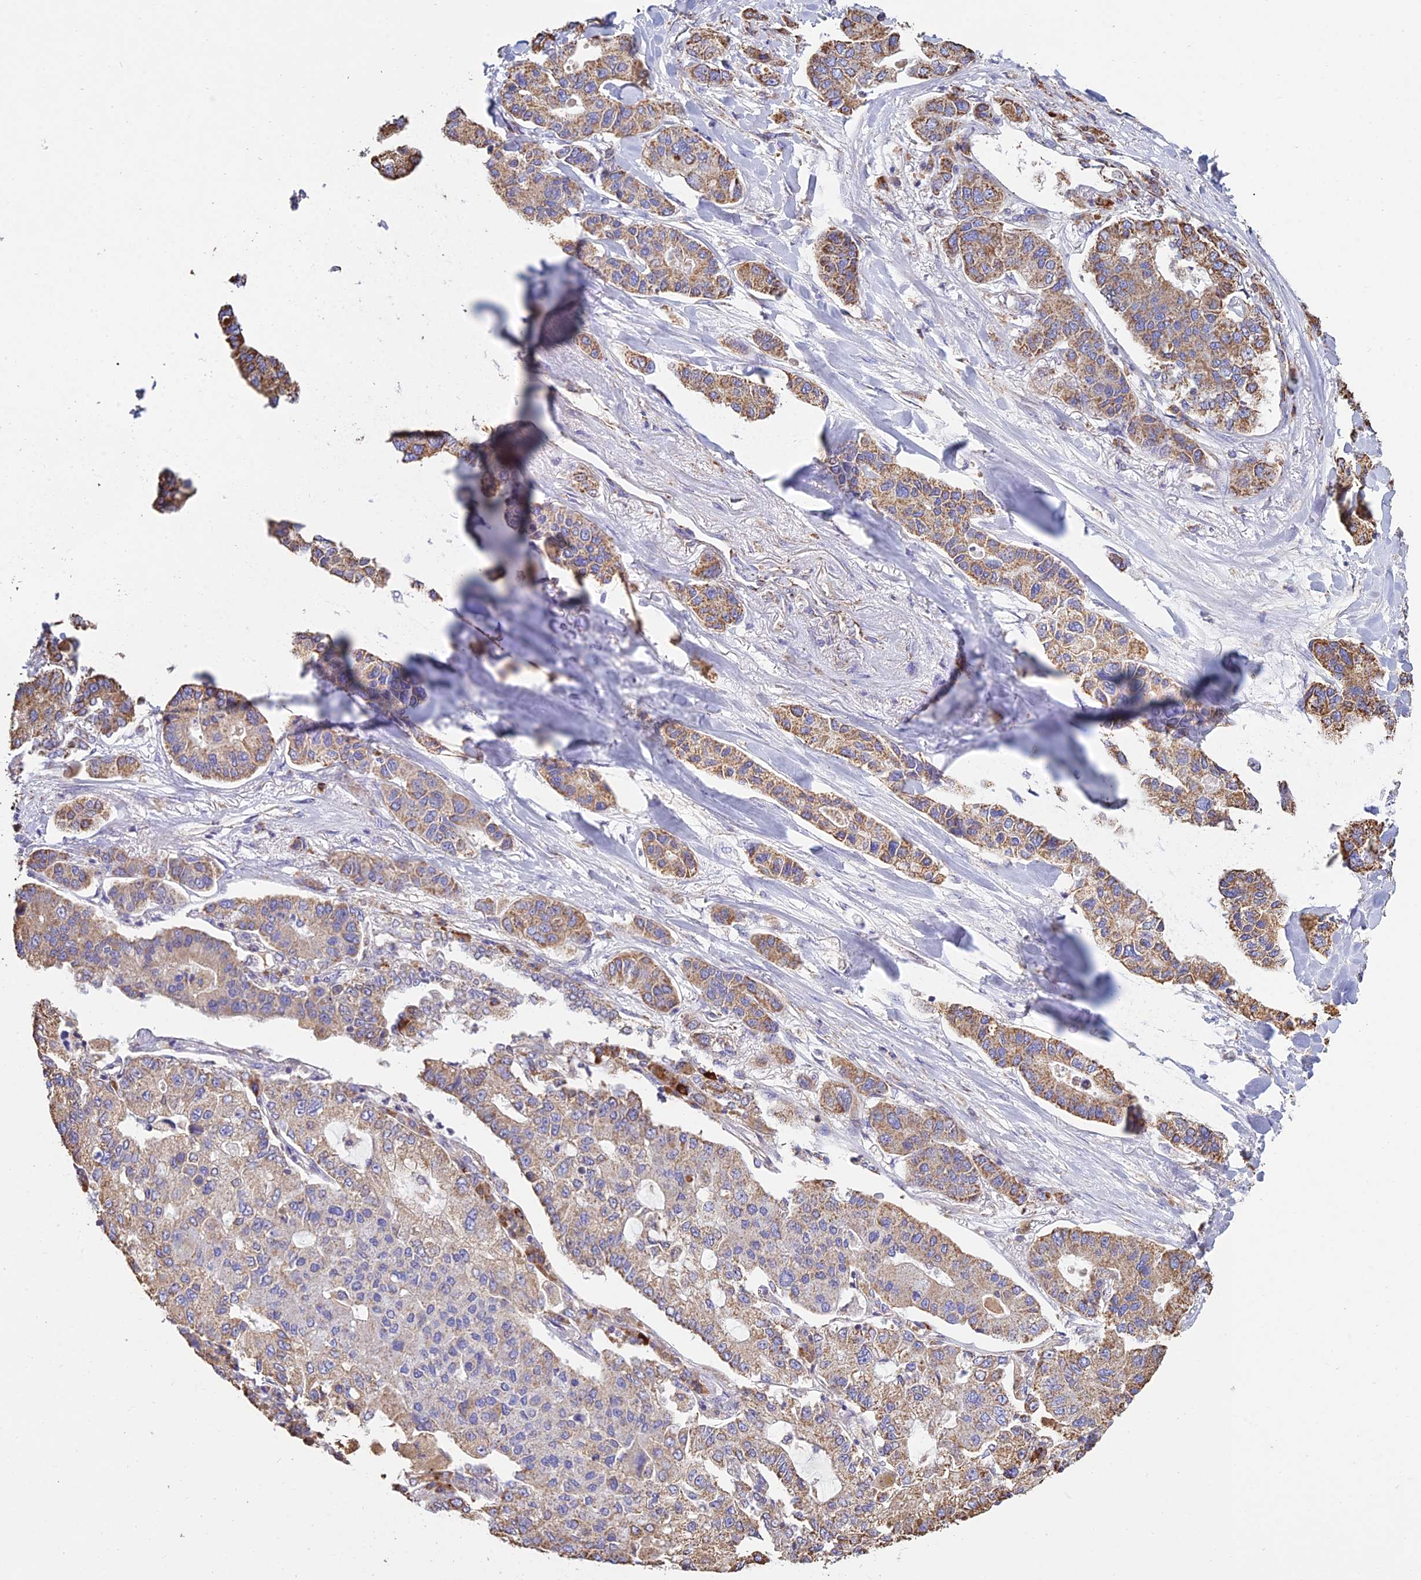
{"staining": {"intensity": "moderate", "quantity": ">75%", "location": "cytoplasmic/membranous"}, "tissue": "lung cancer", "cell_type": "Tumor cells", "image_type": "cancer", "snomed": [{"axis": "morphology", "description": "Adenocarcinoma, NOS"}, {"axis": "topography", "description": "Lung"}], "caption": "Protein staining exhibits moderate cytoplasmic/membranous expression in about >75% of tumor cells in lung adenocarcinoma.", "gene": "OR2W3", "patient": {"sex": "male", "age": 49}}